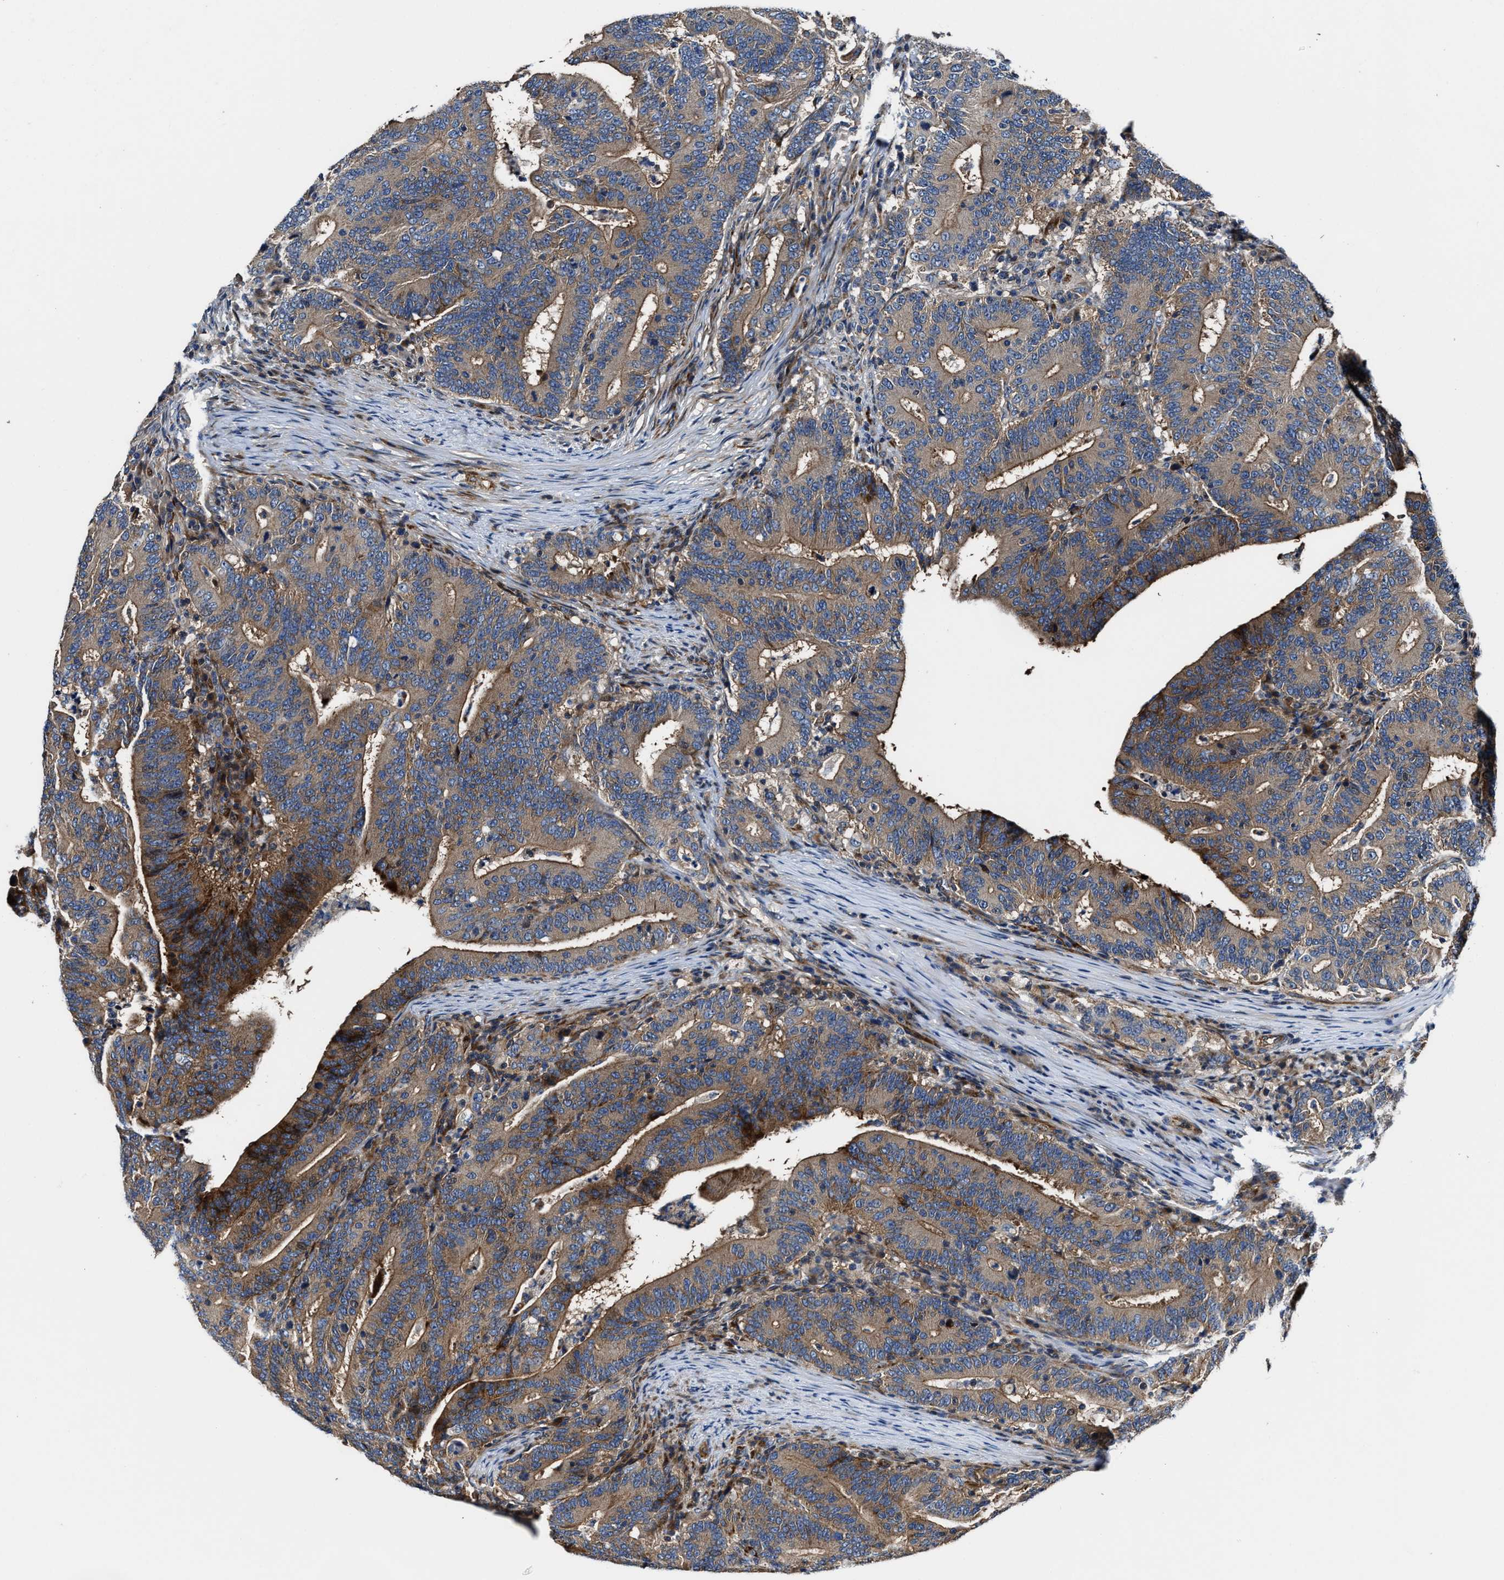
{"staining": {"intensity": "strong", "quantity": ">75%", "location": "cytoplasmic/membranous"}, "tissue": "colorectal cancer", "cell_type": "Tumor cells", "image_type": "cancer", "snomed": [{"axis": "morphology", "description": "Adenocarcinoma, NOS"}, {"axis": "topography", "description": "Colon"}], "caption": "A photomicrograph showing strong cytoplasmic/membranous staining in approximately >75% of tumor cells in adenocarcinoma (colorectal), as visualized by brown immunohistochemical staining.", "gene": "PTAR1", "patient": {"sex": "female", "age": 66}}